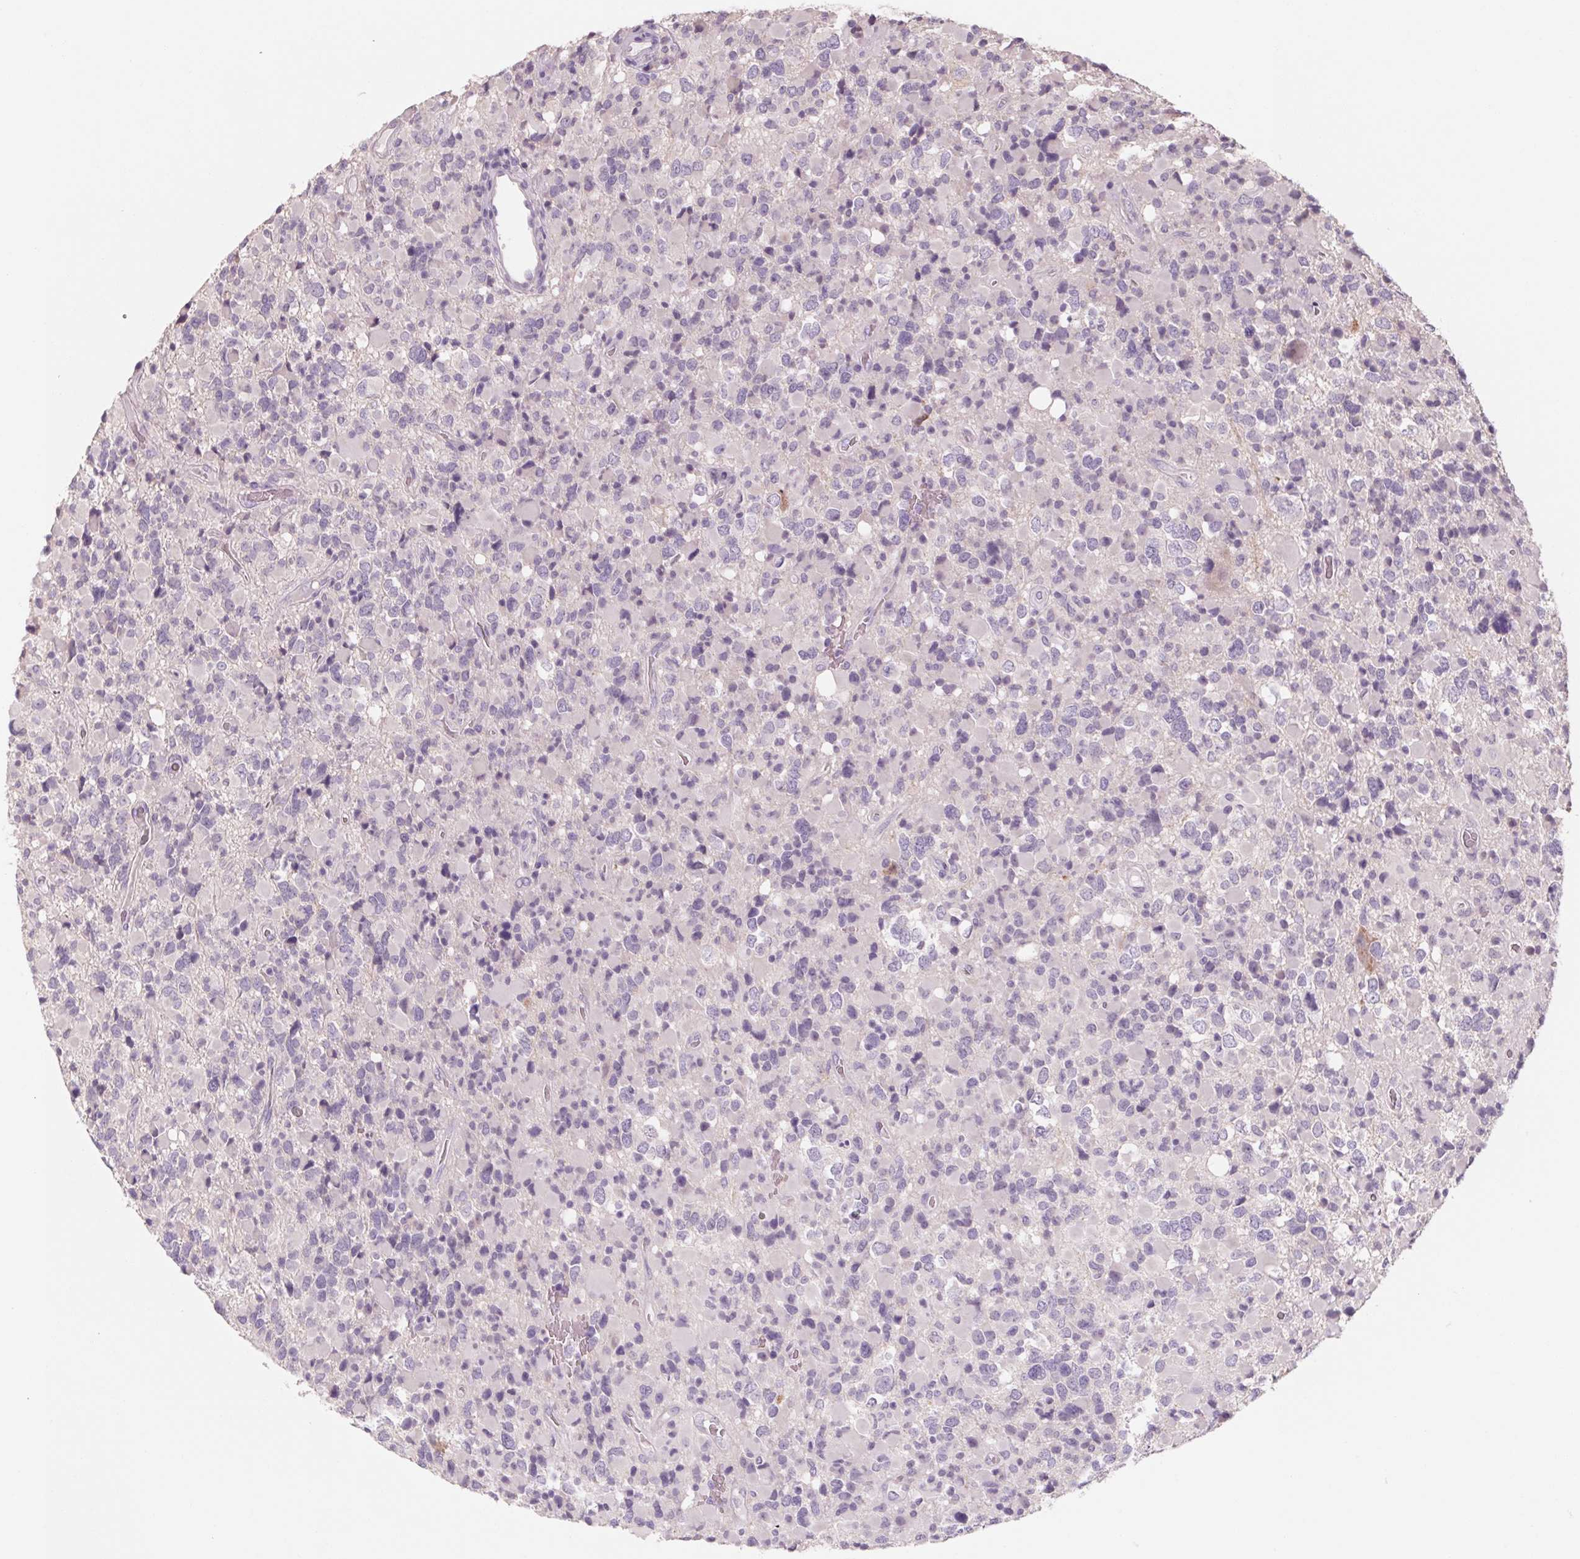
{"staining": {"intensity": "negative", "quantity": "none", "location": "none"}, "tissue": "glioma", "cell_type": "Tumor cells", "image_type": "cancer", "snomed": [{"axis": "morphology", "description": "Glioma, malignant, High grade"}, {"axis": "topography", "description": "Brain"}], "caption": "This is an immunohistochemistry (IHC) histopathology image of human glioma. There is no expression in tumor cells.", "gene": "POU1F1", "patient": {"sex": "female", "age": 40}}